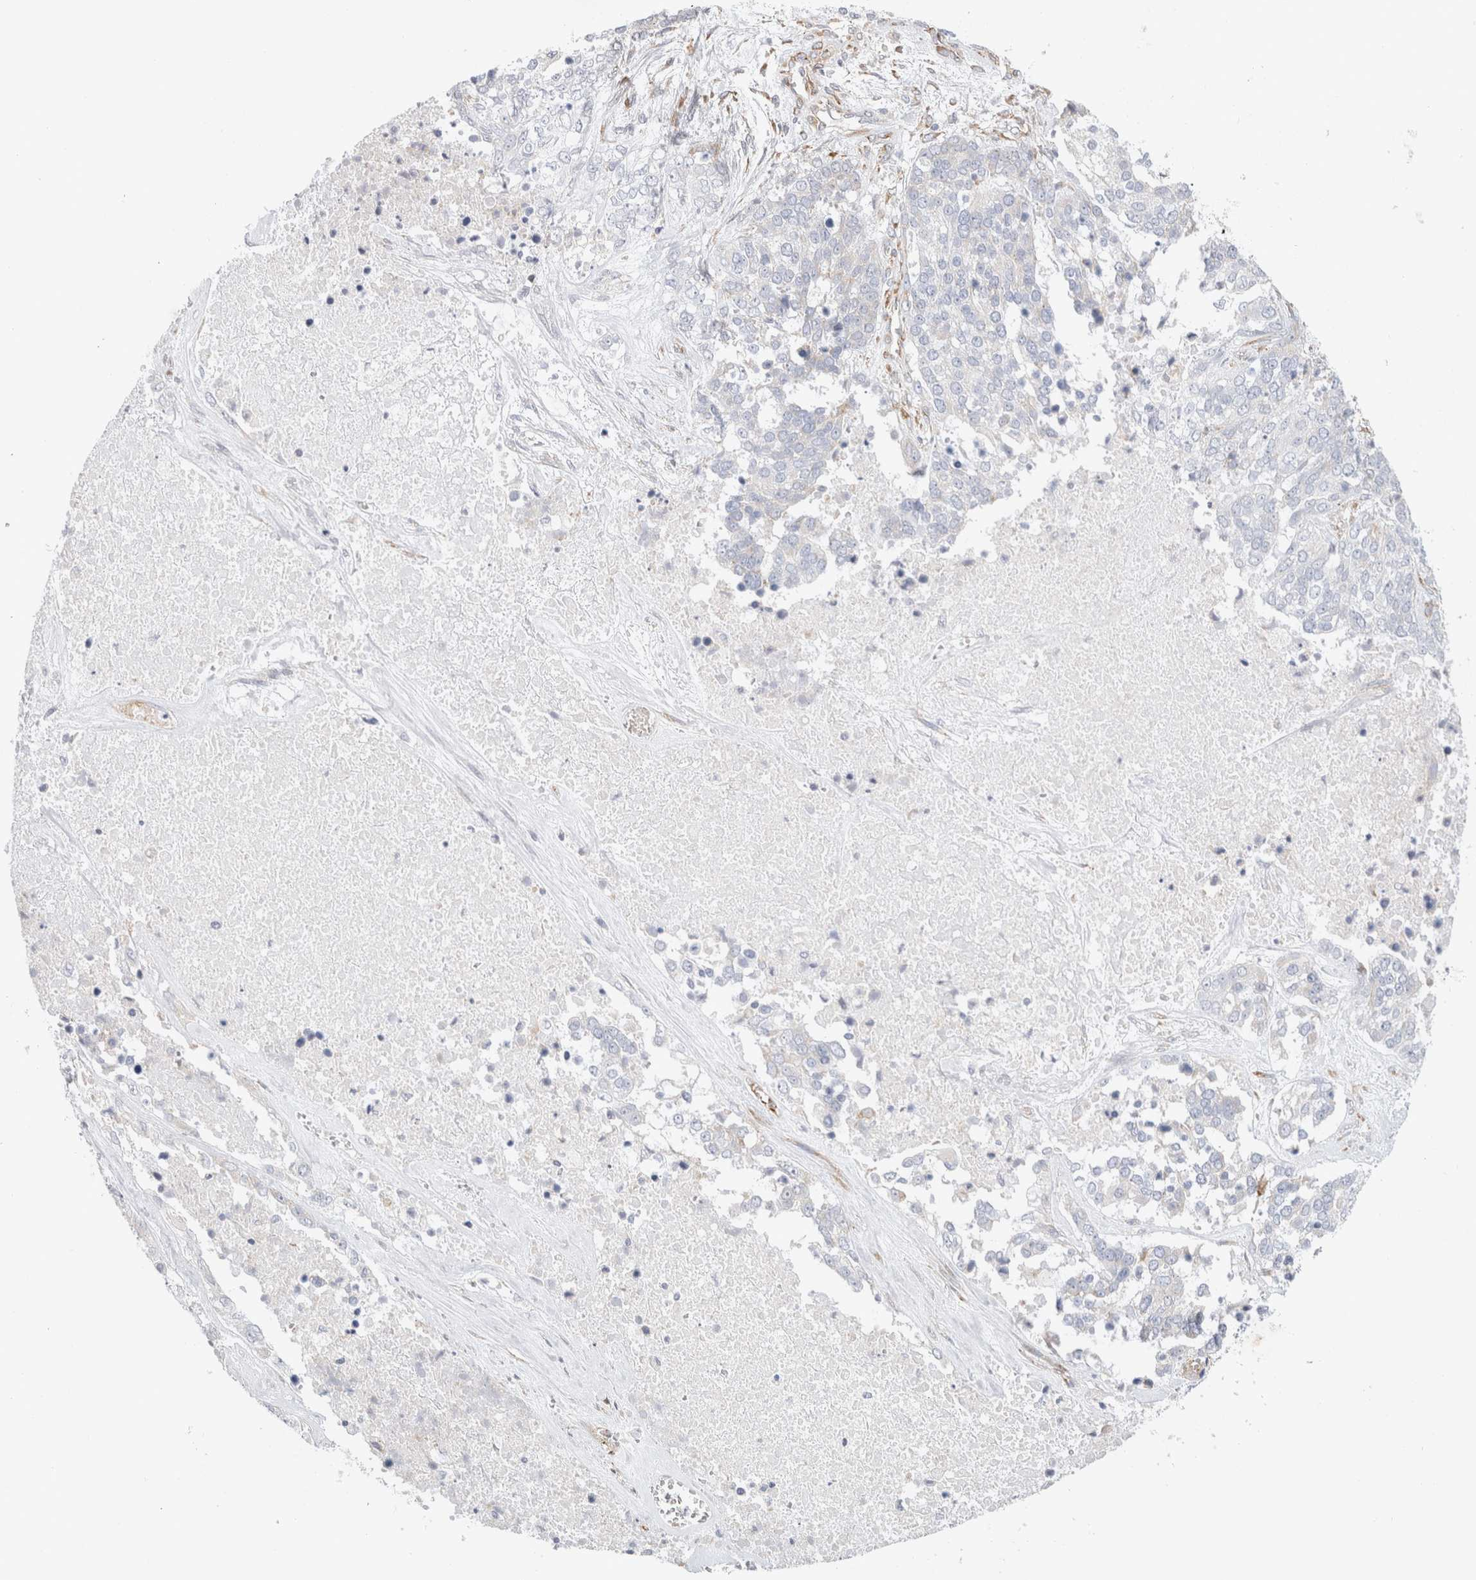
{"staining": {"intensity": "negative", "quantity": "none", "location": "none"}, "tissue": "ovarian cancer", "cell_type": "Tumor cells", "image_type": "cancer", "snomed": [{"axis": "morphology", "description": "Cystadenocarcinoma, serous, NOS"}, {"axis": "topography", "description": "Ovary"}], "caption": "Immunohistochemical staining of human serous cystadenocarcinoma (ovarian) demonstrates no significant staining in tumor cells.", "gene": "CNPY4", "patient": {"sex": "female", "age": 44}}